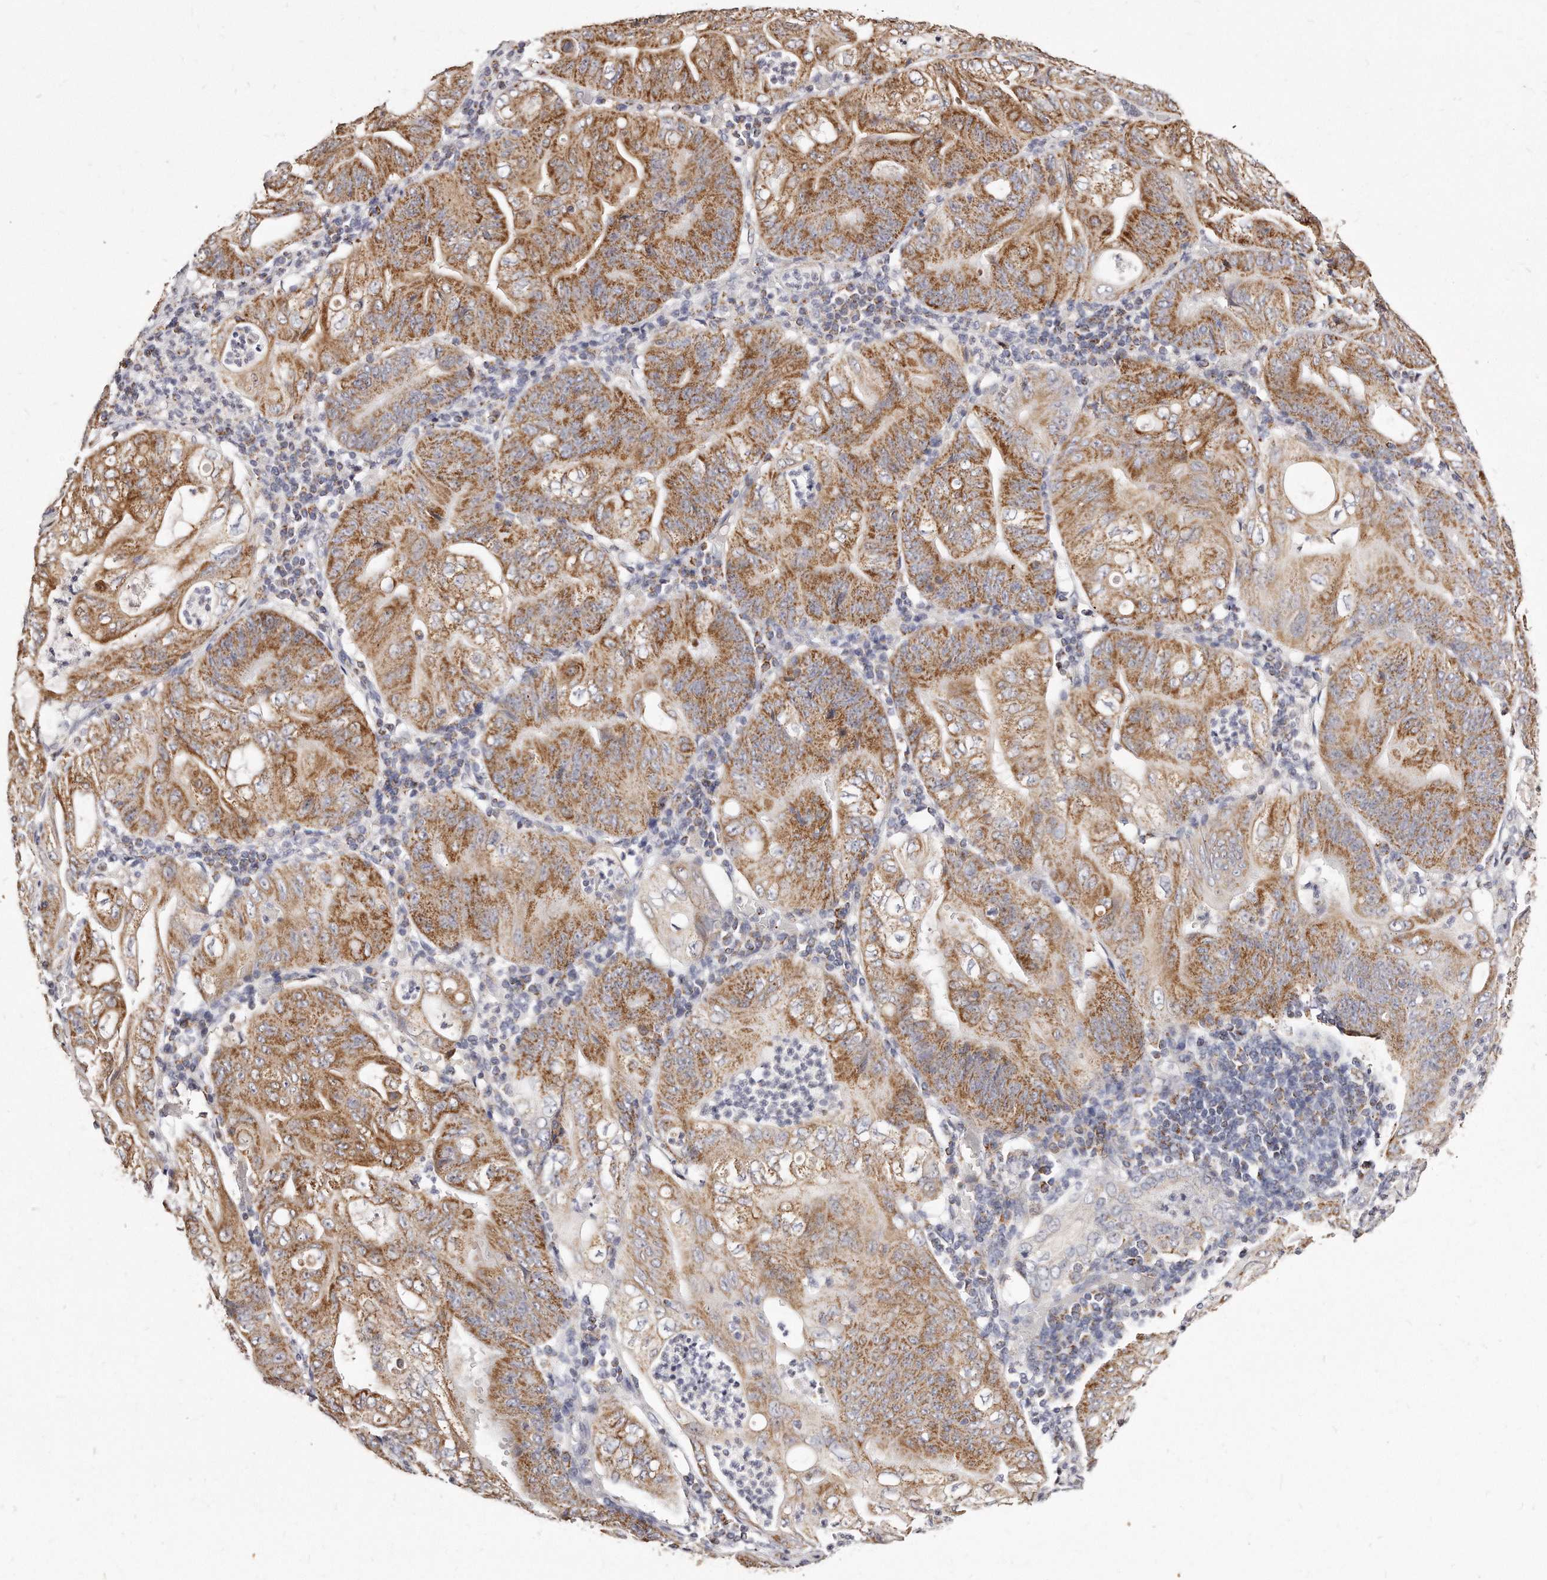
{"staining": {"intensity": "moderate", "quantity": ">75%", "location": "cytoplasmic/membranous"}, "tissue": "stomach cancer", "cell_type": "Tumor cells", "image_type": "cancer", "snomed": [{"axis": "morphology", "description": "Adenocarcinoma, NOS"}, {"axis": "topography", "description": "Stomach"}], "caption": "Immunohistochemistry (IHC) histopathology image of stomach cancer (adenocarcinoma) stained for a protein (brown), which demonstrates medium levels of moderate cytoplasmic/membranous staining in approximately >75% of tumor cells.", "gene": "RTKN", "patient": {"sex": "female", "age": 73}}